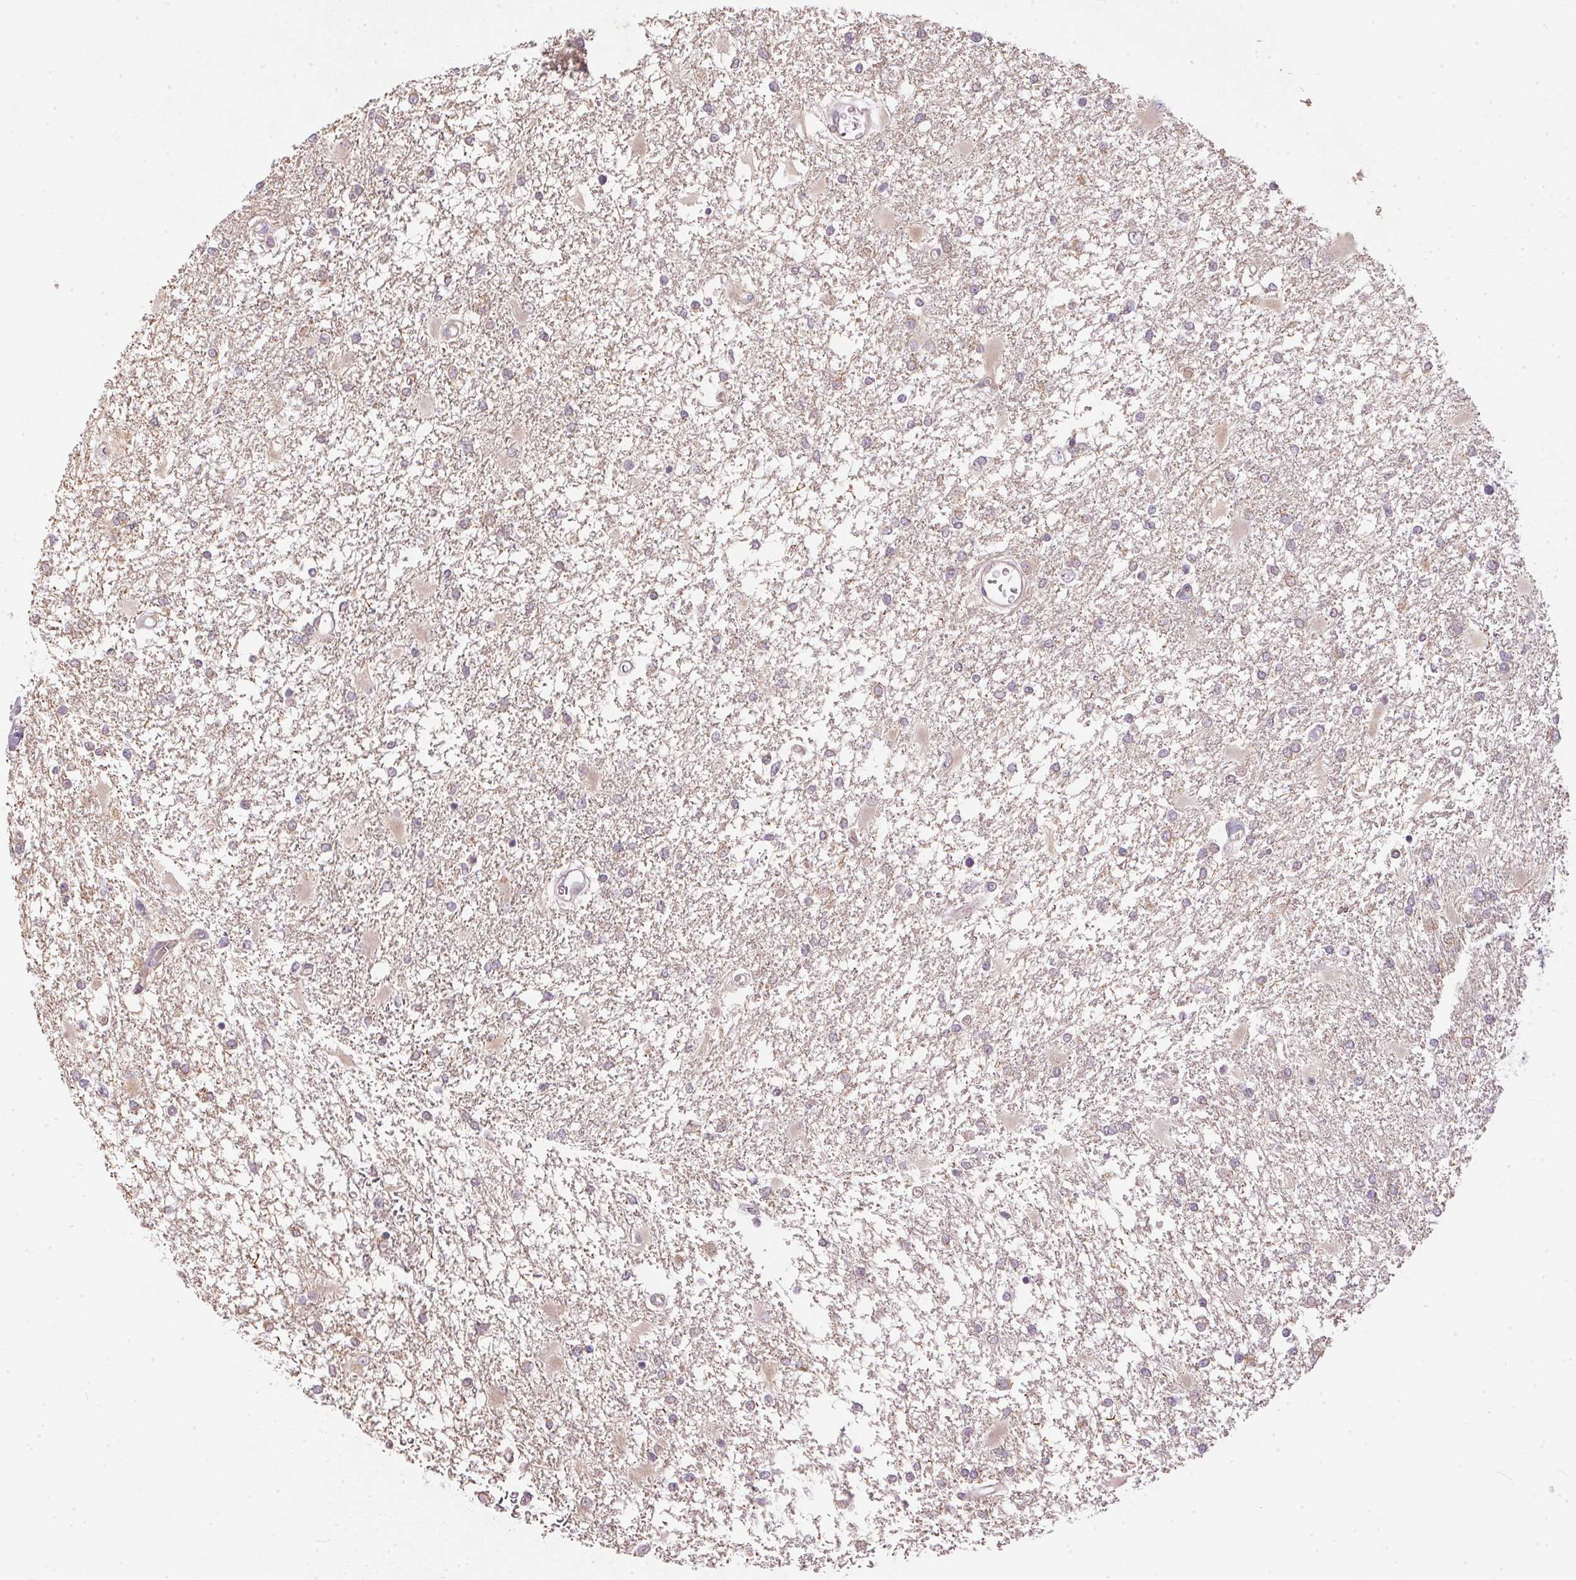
{"staining": {"intensity": "negative", "quantity": "none", "location": "none"}, "tissue": "glioma", "cell_type": "Tumor cells", "image_type": "cancer", "snomed": [{"axis": "morphology", "description": "Glioma, malignant, High grade"}, {"axis": "topography", "description": "Cerebral cortex"}], "caption": "A histopathology image of human malignant glioma (high-grade) is negative for staining in tumor cells.", "gene": "TTC23L", "patient": {"sex": "male", "age": 79}}